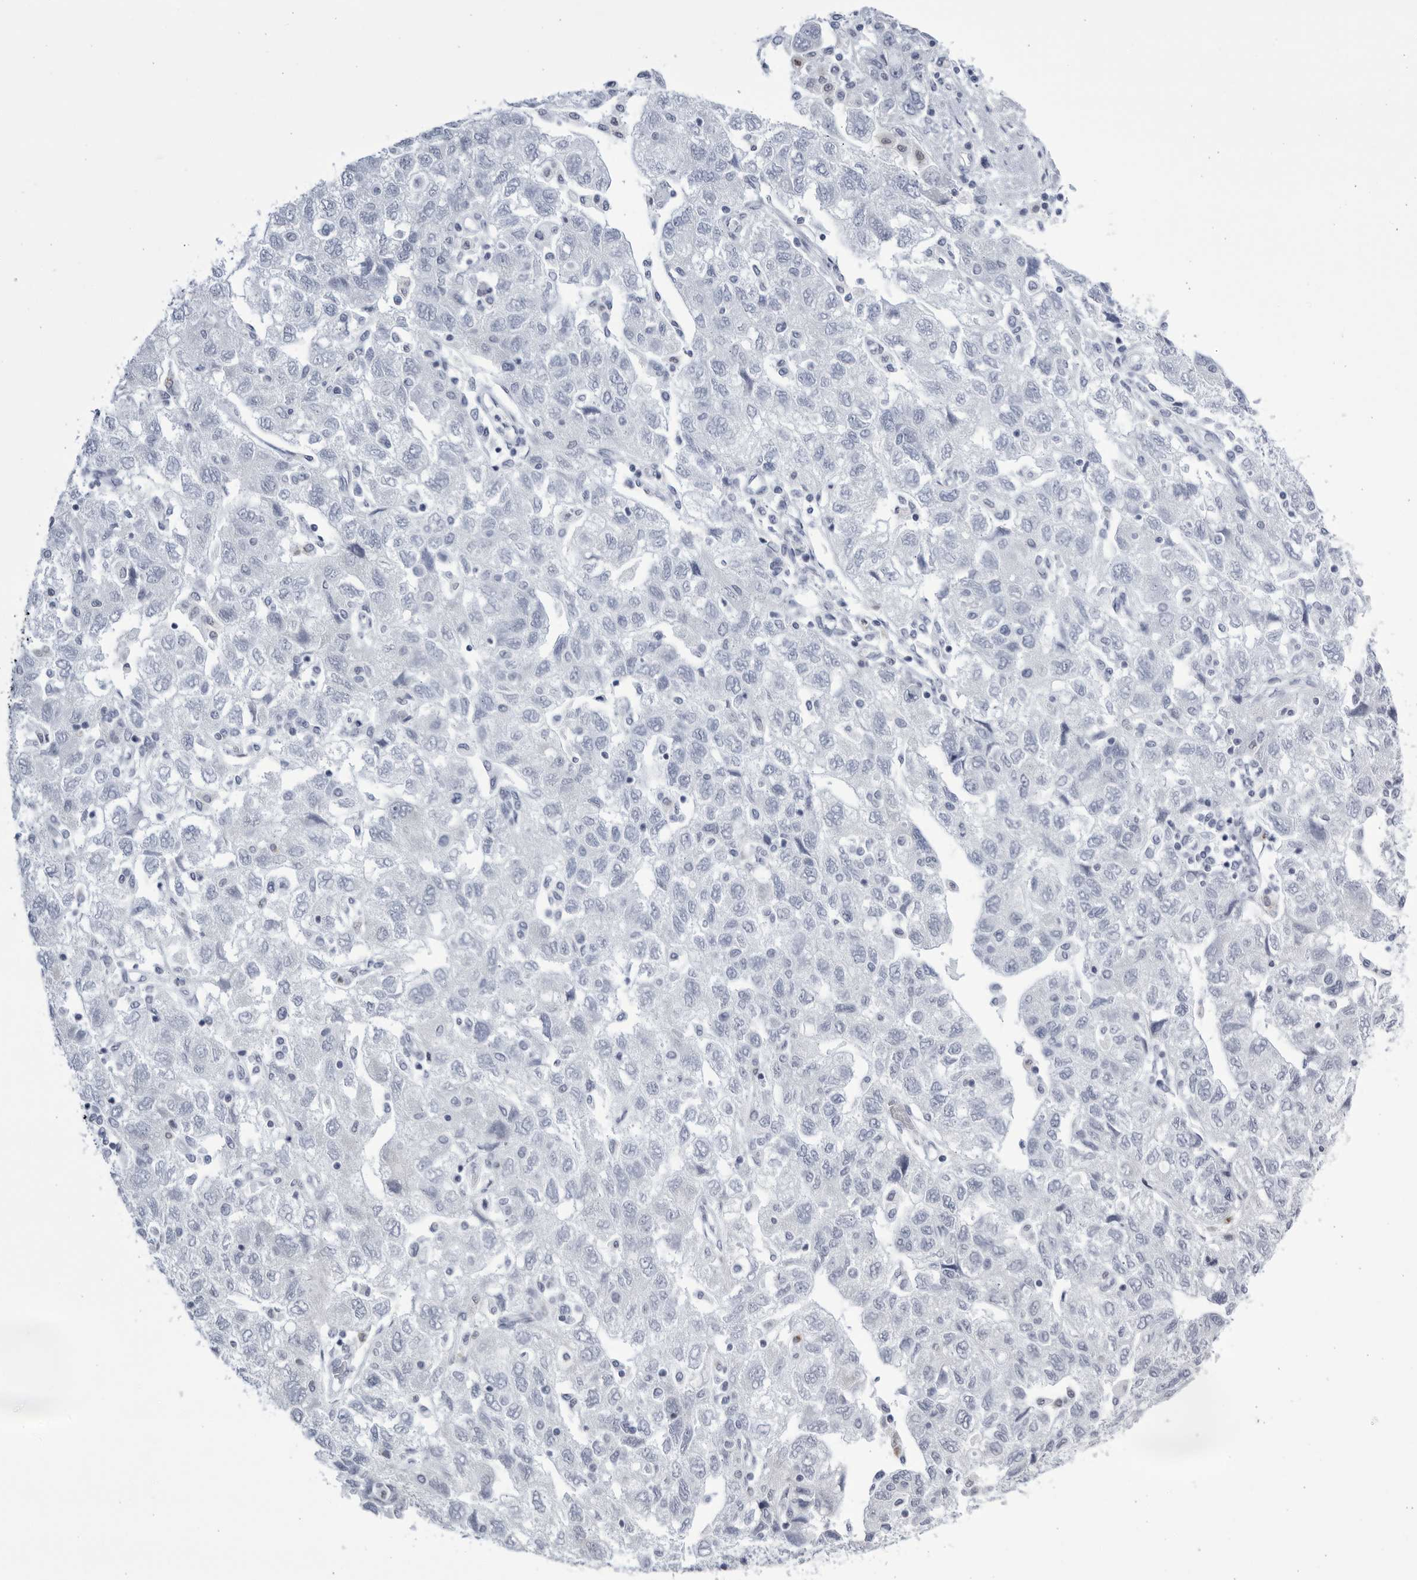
{"staining": {"intensity": "negative", "quantity": "none", "location": "none"}, "tissue": "ovarian cancer", "cell_type": "Tumor cells", "image_type": "cancer", "snomed": [{"axis": "morphology", "description": "Carcinoma, NOS"}, {"axis": "morphology", "description": "Cystadenocarcinoma, serous, NOS"}, {"axis": "topography", "description": "Ovary"}], "caption": "Photomicrograph shows no significant protein staining in tumor cells of ovarian cancer.", "gene": "CCDC181", "patient": {"sex": "female", "age": 69}}